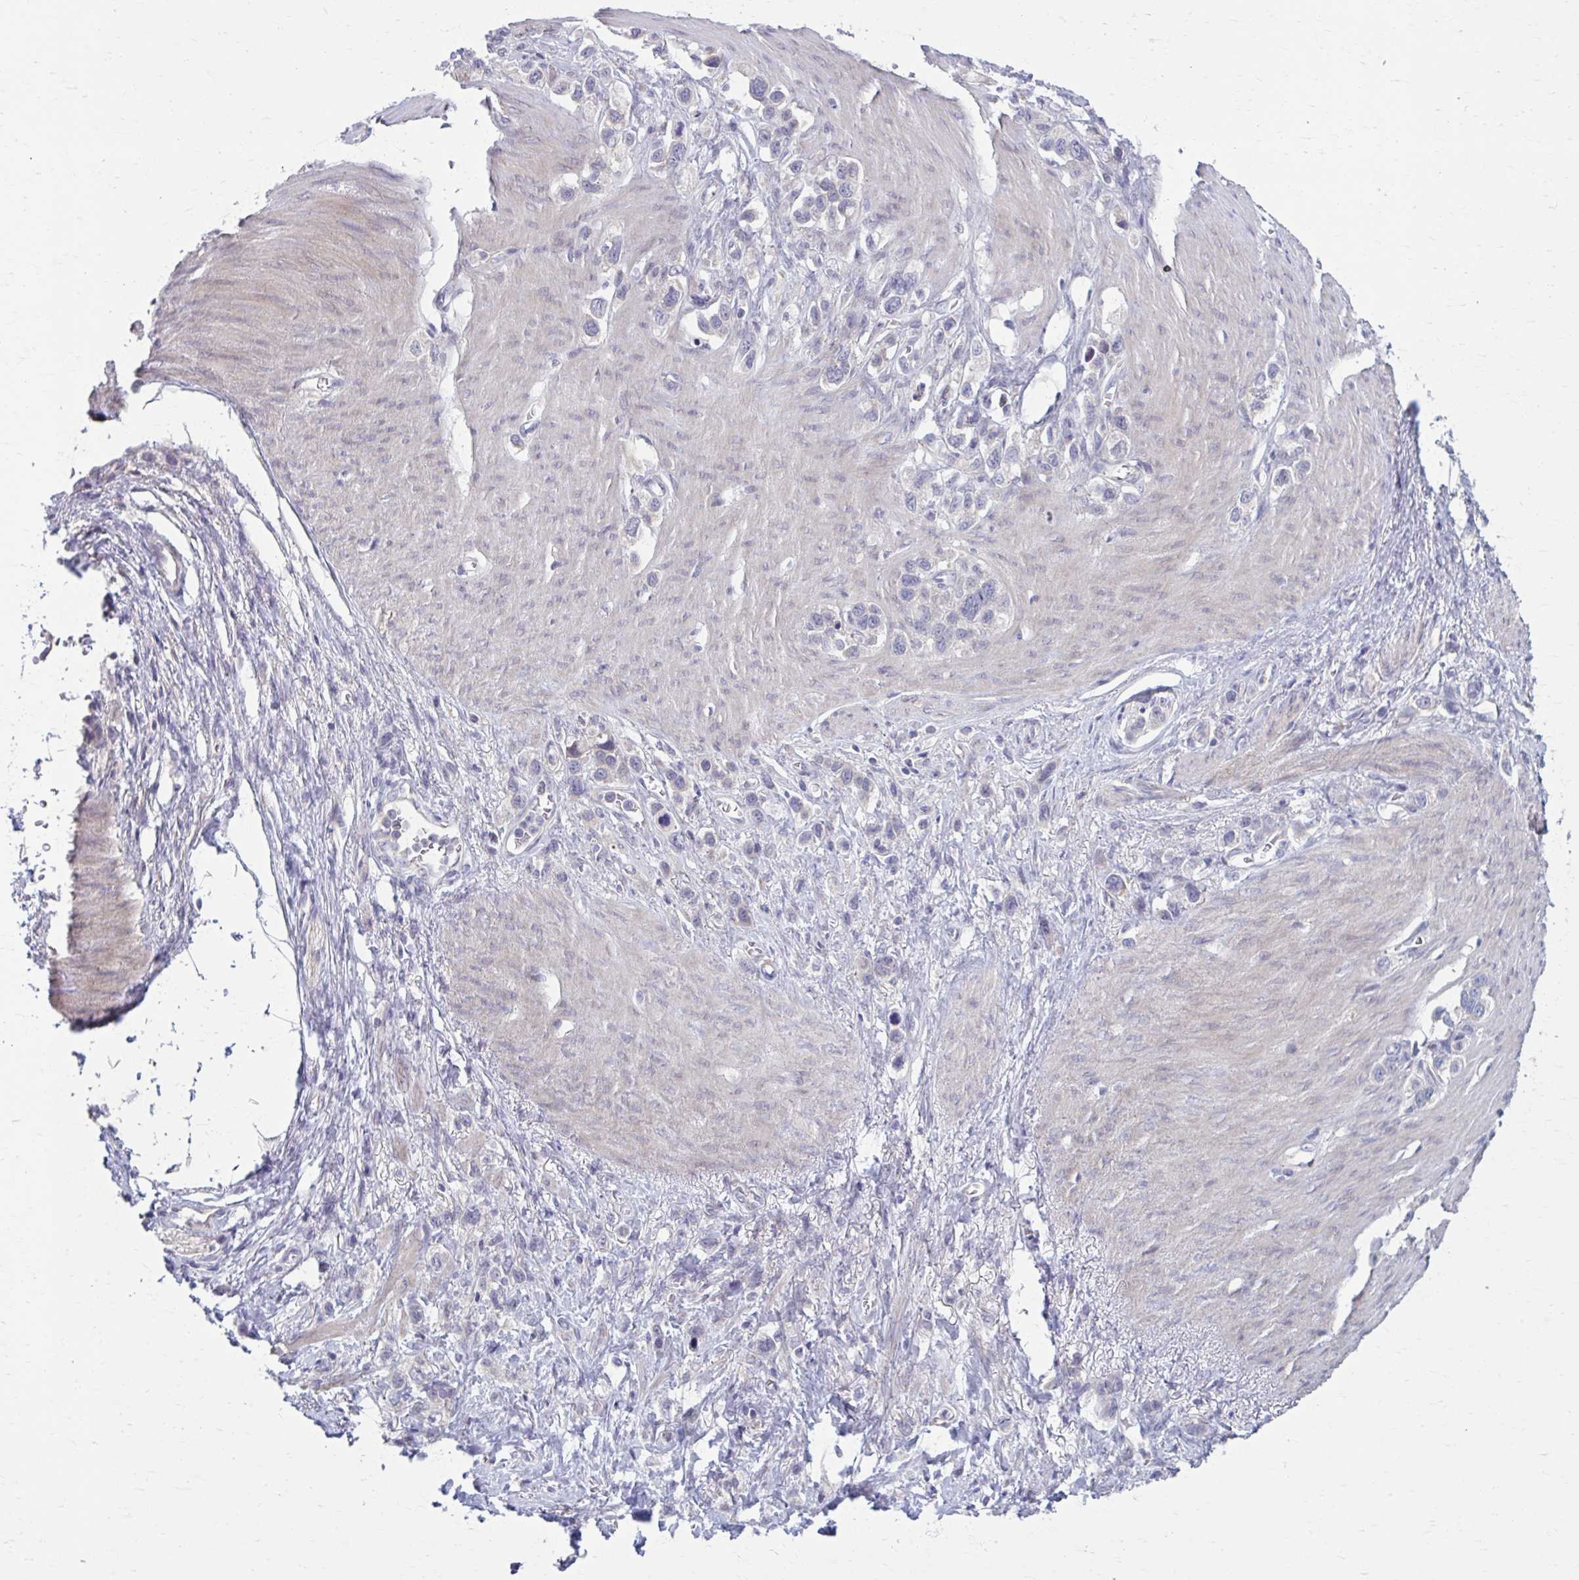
{"staining": {"intensity": "negative", "quantity": "none", "location": "none"}, "tissue": "stomach cancer", "cell_type": "Tumor cells", "image_type": "cancer", "snomed": [{"axis": "morphology", "description": "Adenocarcinoma, NOS"}, {"axis": "topography", "description": "Stomach"}], "caption": "A high-resolution image shows immunohistochemistry (IHC) staining of stomach adenocarcinoma, which displays no significant staining in tumor cells.", "gene": "CHST3", "patient": {"sex": "female", "age": 65}}